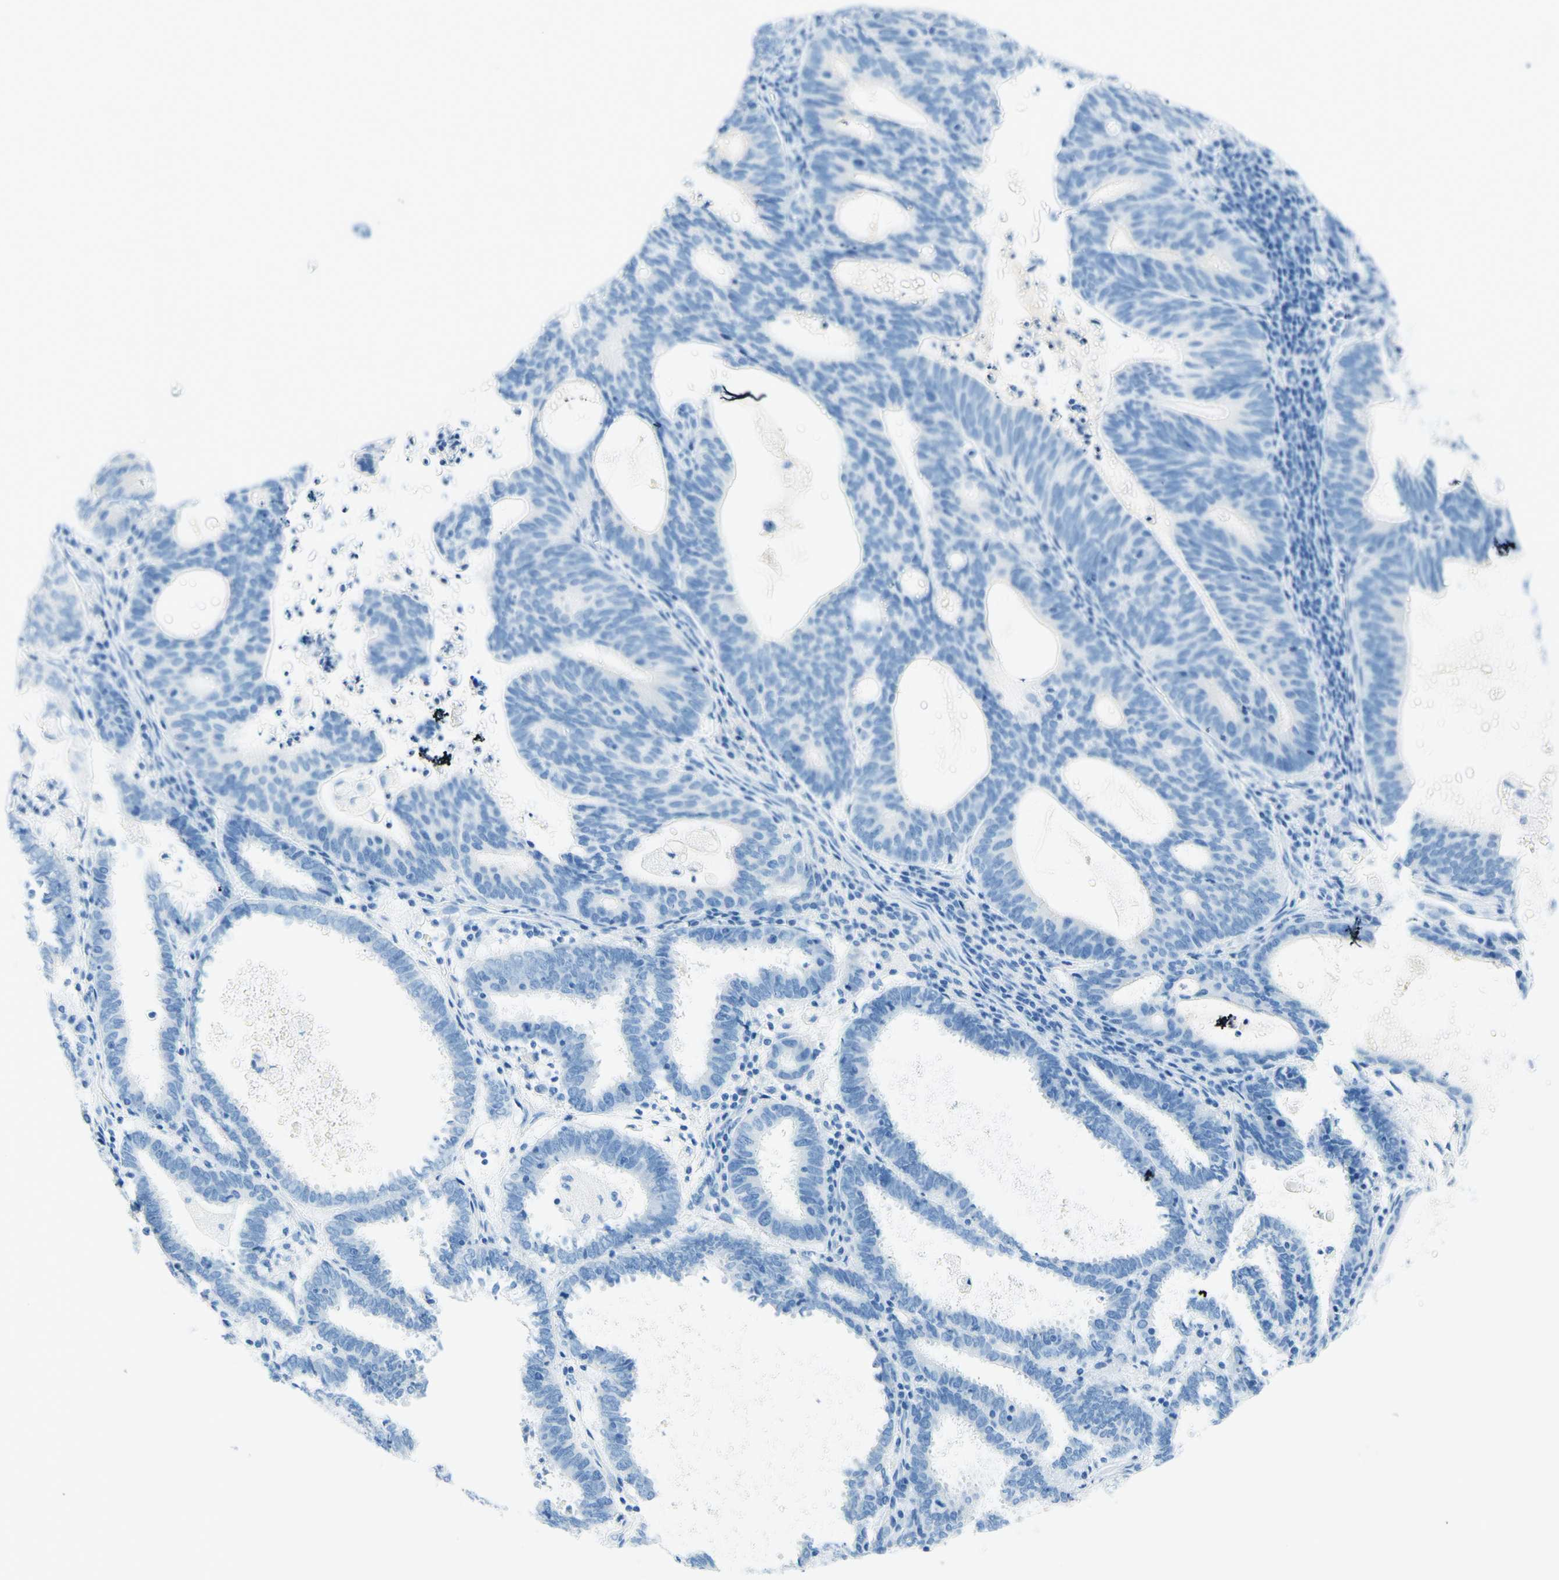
{"staining": {"intensity": "negative", "quantity": "none", "location": "none"}, "tissue": "endometrial cancer", "cell_type": "Tumor cells", "image_type": "cancer", "snomed": [{"axis": "morphology", "description": "Adenocarcinoma, NOS"}, {"axis": "topography", "description": "Uterus"}], "caption": "High power microscopy image of an immunohistochemistry photomicrograph of endometrial adenocarcinoma, revealing no significant positivity in tumor cells.", "gene": "MFAP5", "patient": {"sex": "female", "age": 83}}